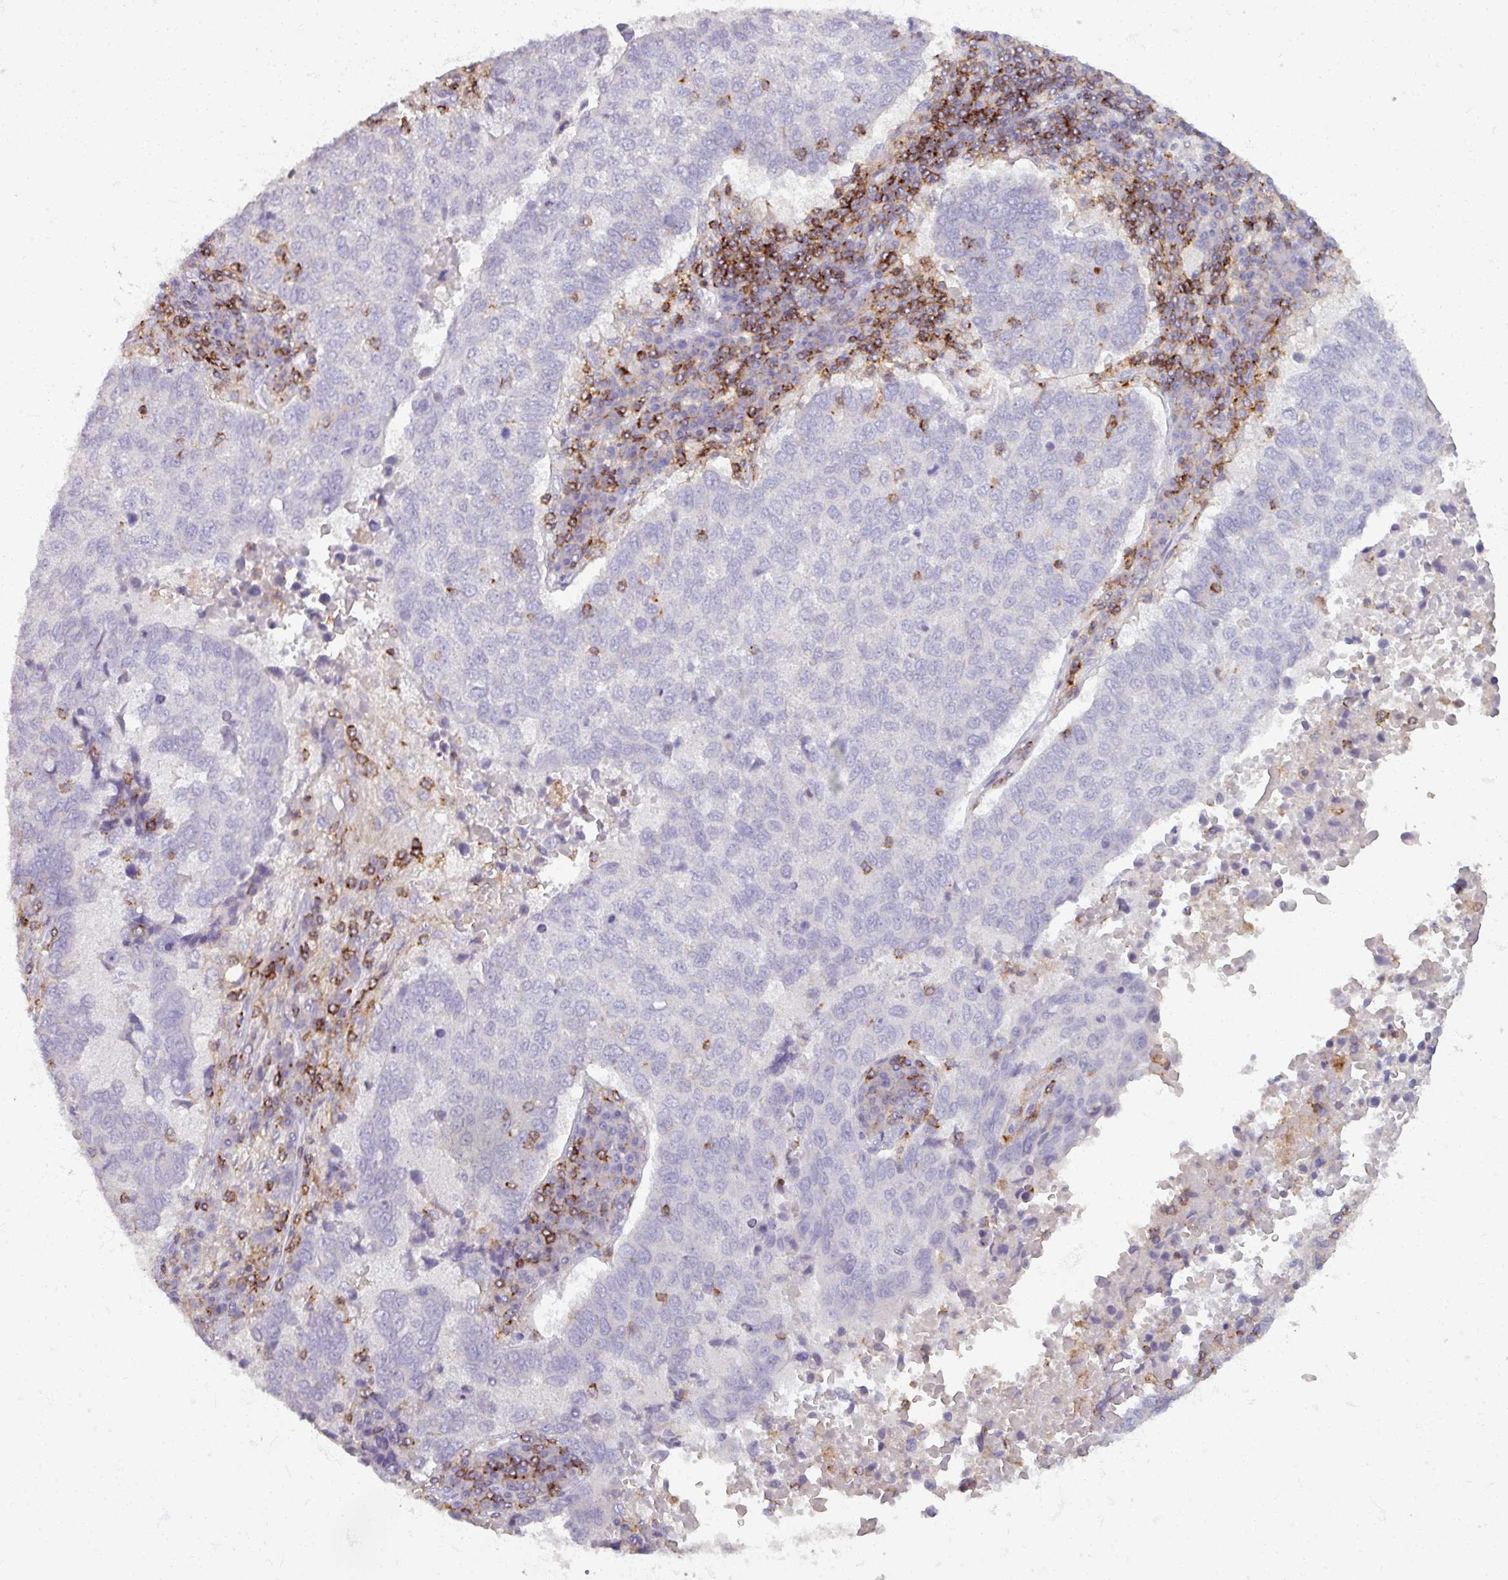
{"staining": {"intensity": "negative", "quantity": "none", "location": "none"}, "tissue": "lung cancer", "cell_type": "Tumor cells", "image_type": "cancer", "snomed": [{"axis": "morphology", "description": "Squamous cell carcinoma, NOS"}, {"axis": "topography", "description": "Lung"}], "caption": "This is a image of IHC staining of lung squamous cell carcinoma, which shows no positivity in tumor cells.", "gene": "PTPRC", "patient": {"sex": "male", "age": 73}}